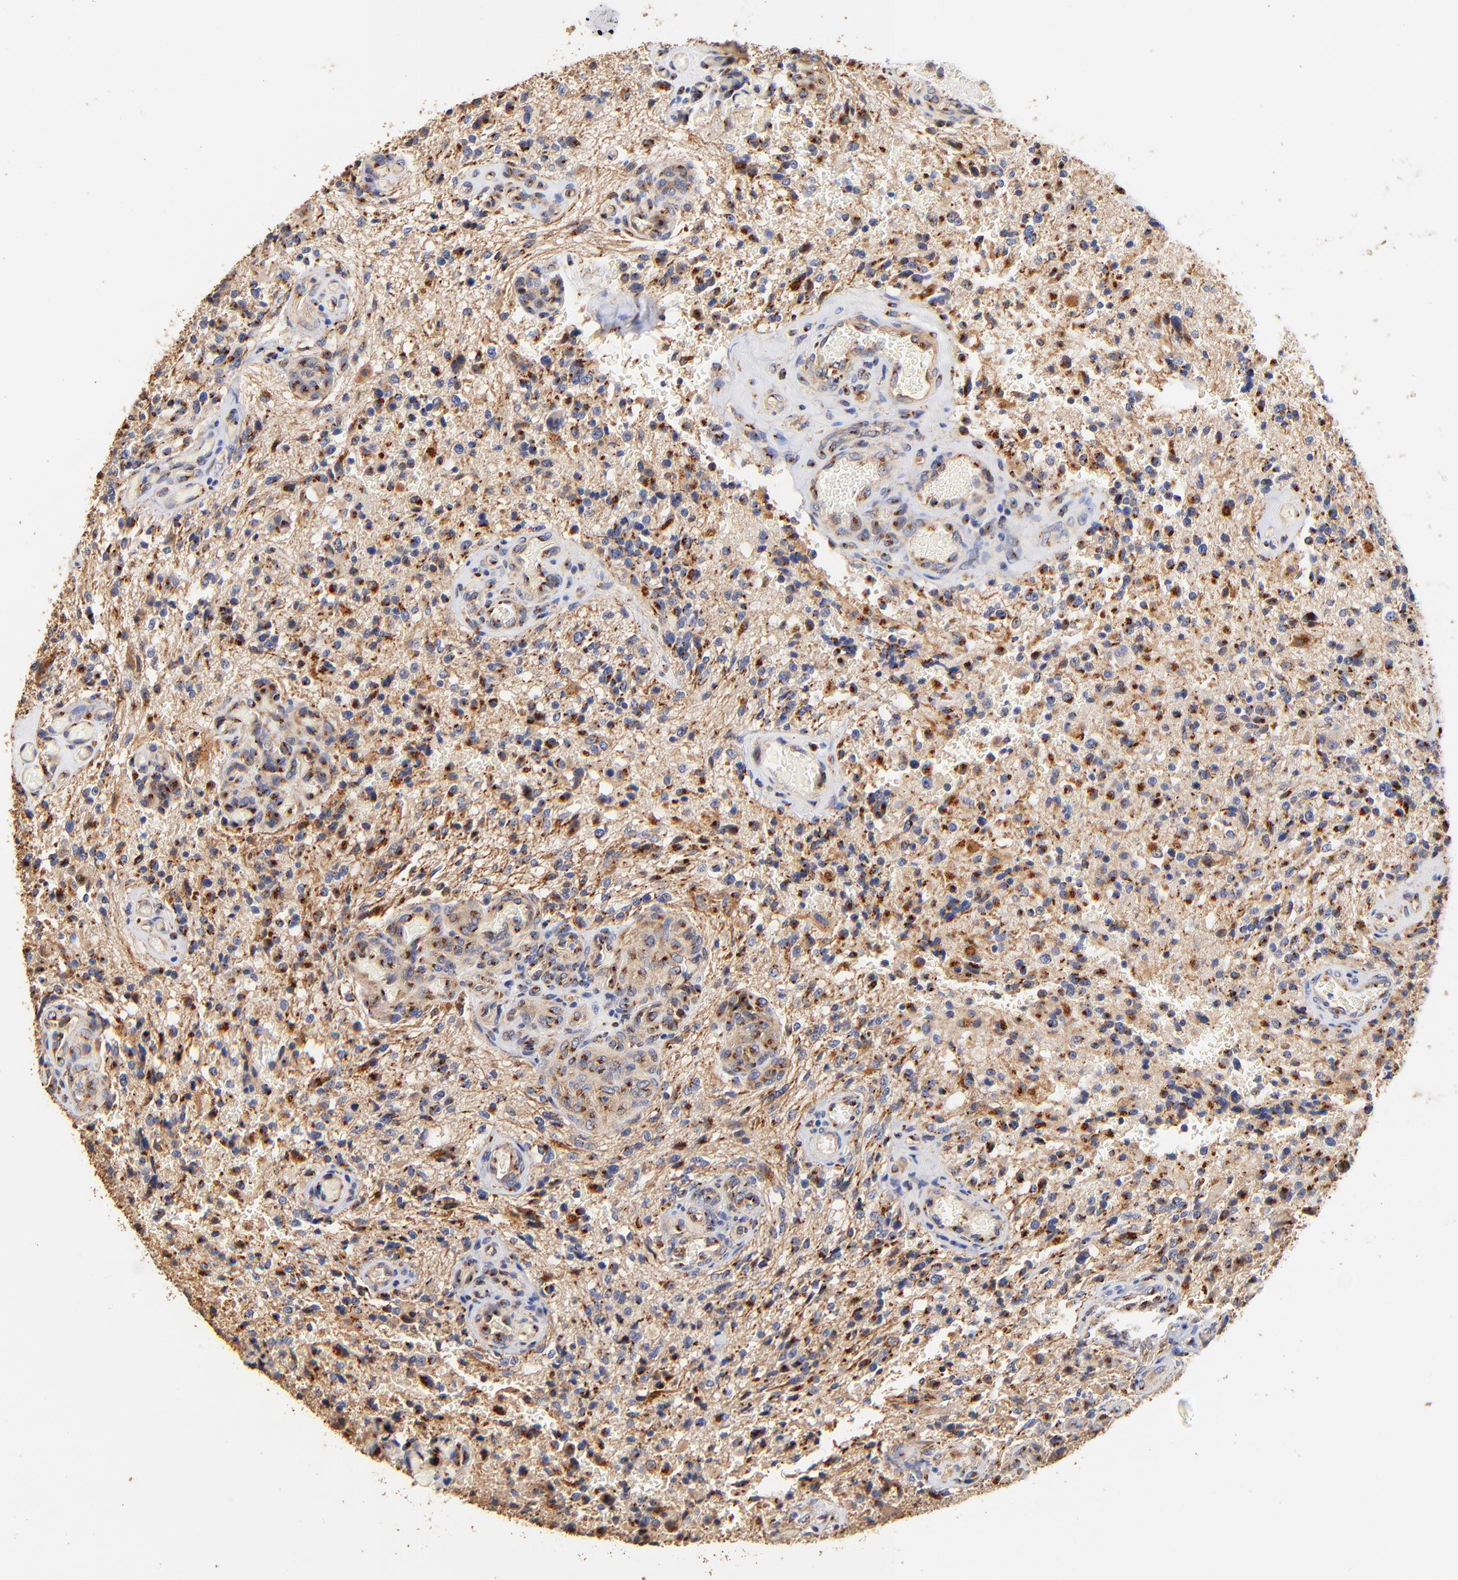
{"staining": {"intensity": "moderate", "quantity": "25%-75%", "location": "cytoplasmic/membranous"}, "tissue": "glioma", "cell_type": "Tumor cells", "image_type": "cancer", "snomed": [{"axis": "morphology", "description": "Normal tissue, NOS"}, {"axis": "morphology", "description": "Glioma, malignant, High grade"}, {"axis": "topography", "description": "Cerebral cortex"}], "caption": "A photomicrograph of glioma stained for a protein shows moderate cytoplasmic/membranous brown staining in tumor cells.", "gene": "FMNL3", "patient": {"sex": "male", "age": 56}}